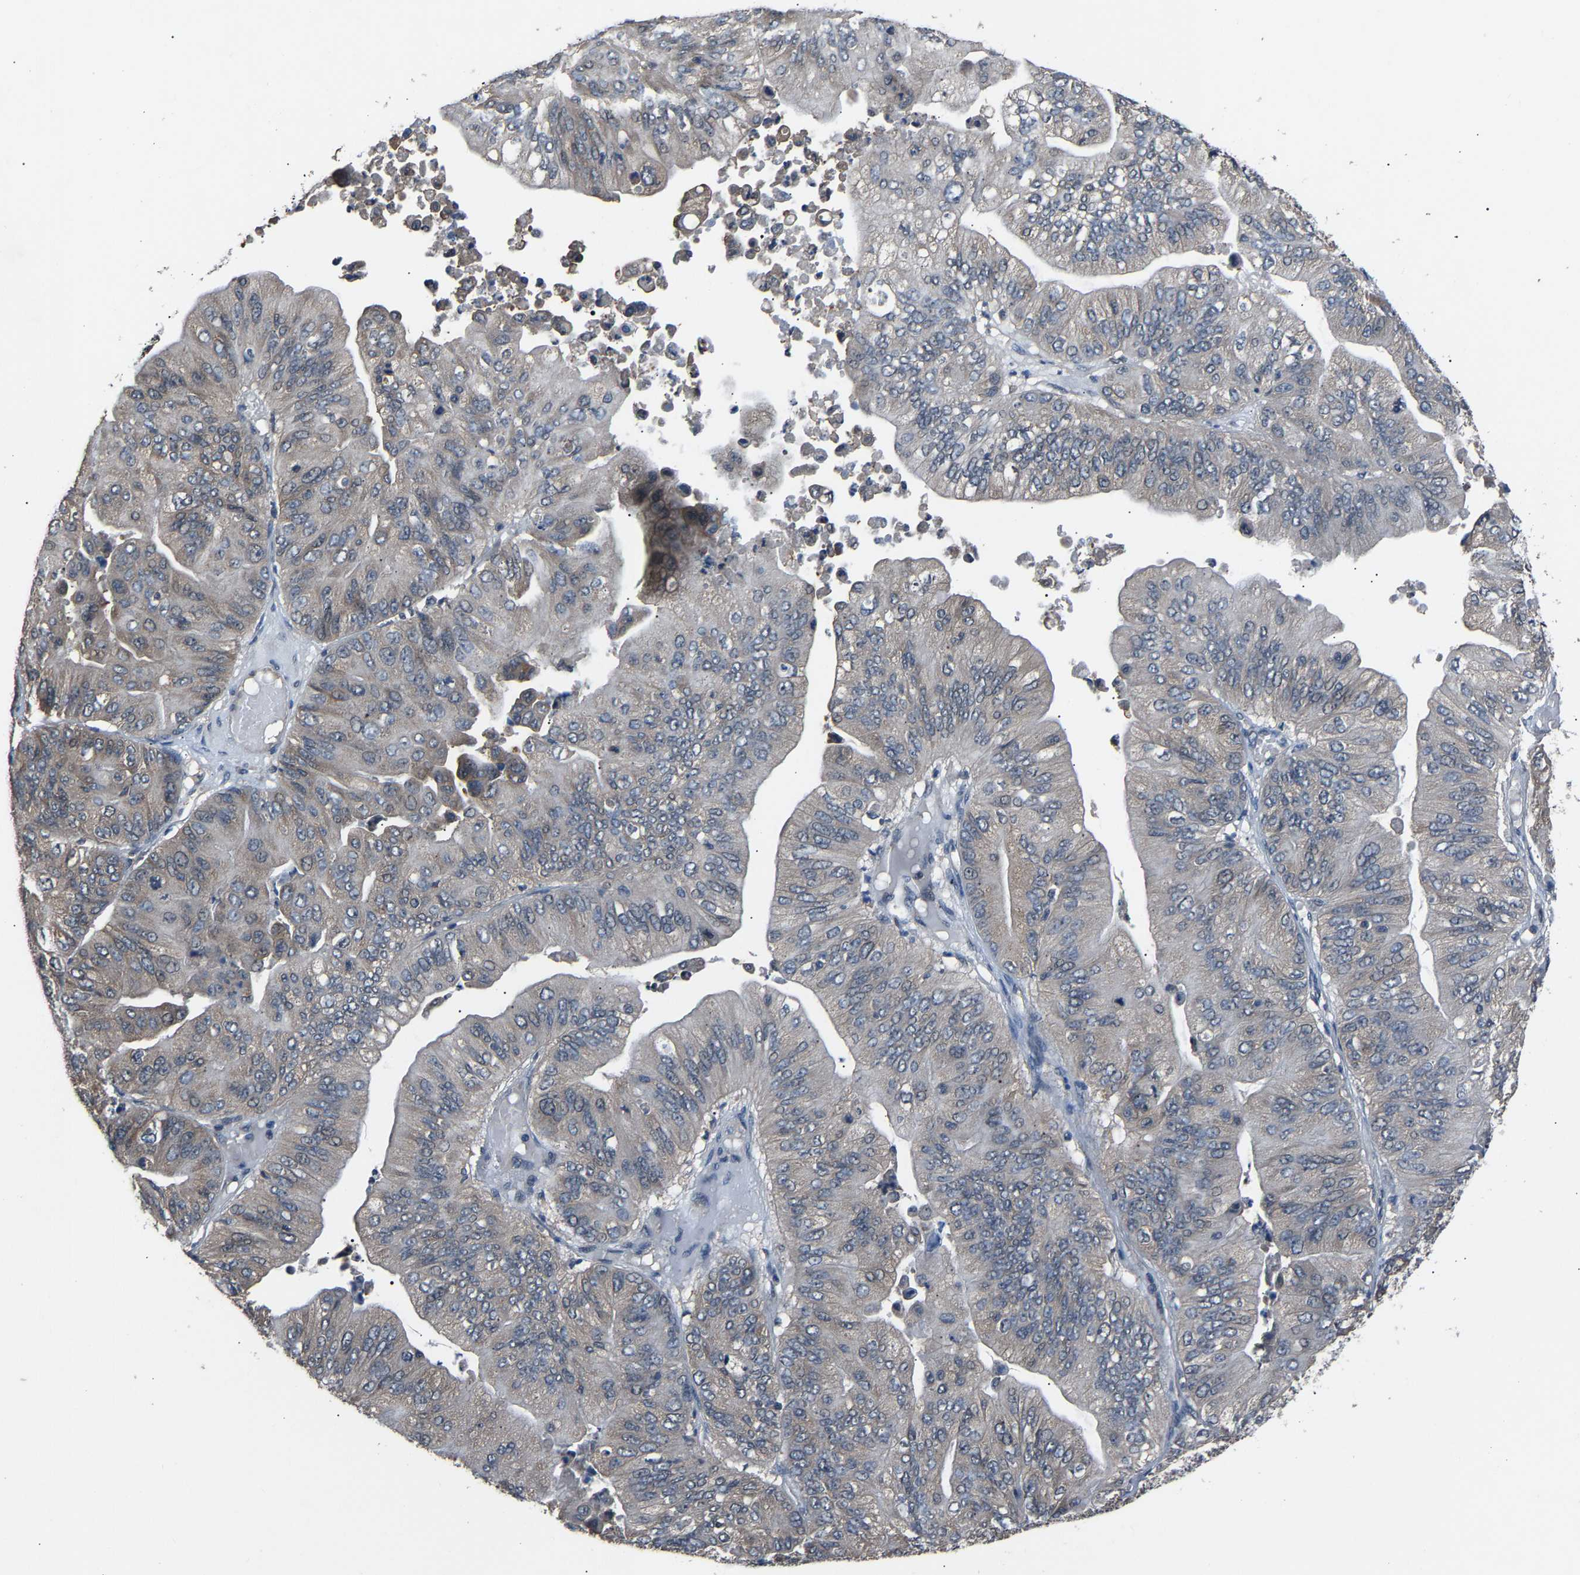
{"staining": {"intensity": "weak", "quantity": "25%-75%", "location": "cytoplasmic/membranous"}, "tissue": "ovarian cancer", "cell_type": "Tumor cells", "image_type": "cancer", "snomed": [{"axis": "morphology", "description": "Cystadenocarcinoma, mucinous, NOS"}, {"axis": "topography", "description": "Ovary"}], "caption": "Ovarian cancer (mucinous cystadenocarcinoma) stained with immunohistochemistry shows weak cytoplasmic/membranous staining in about 25%-75% of tumor cells.", "gene": "ABCC9", "patient": {"sex": "female", "age": 61}}